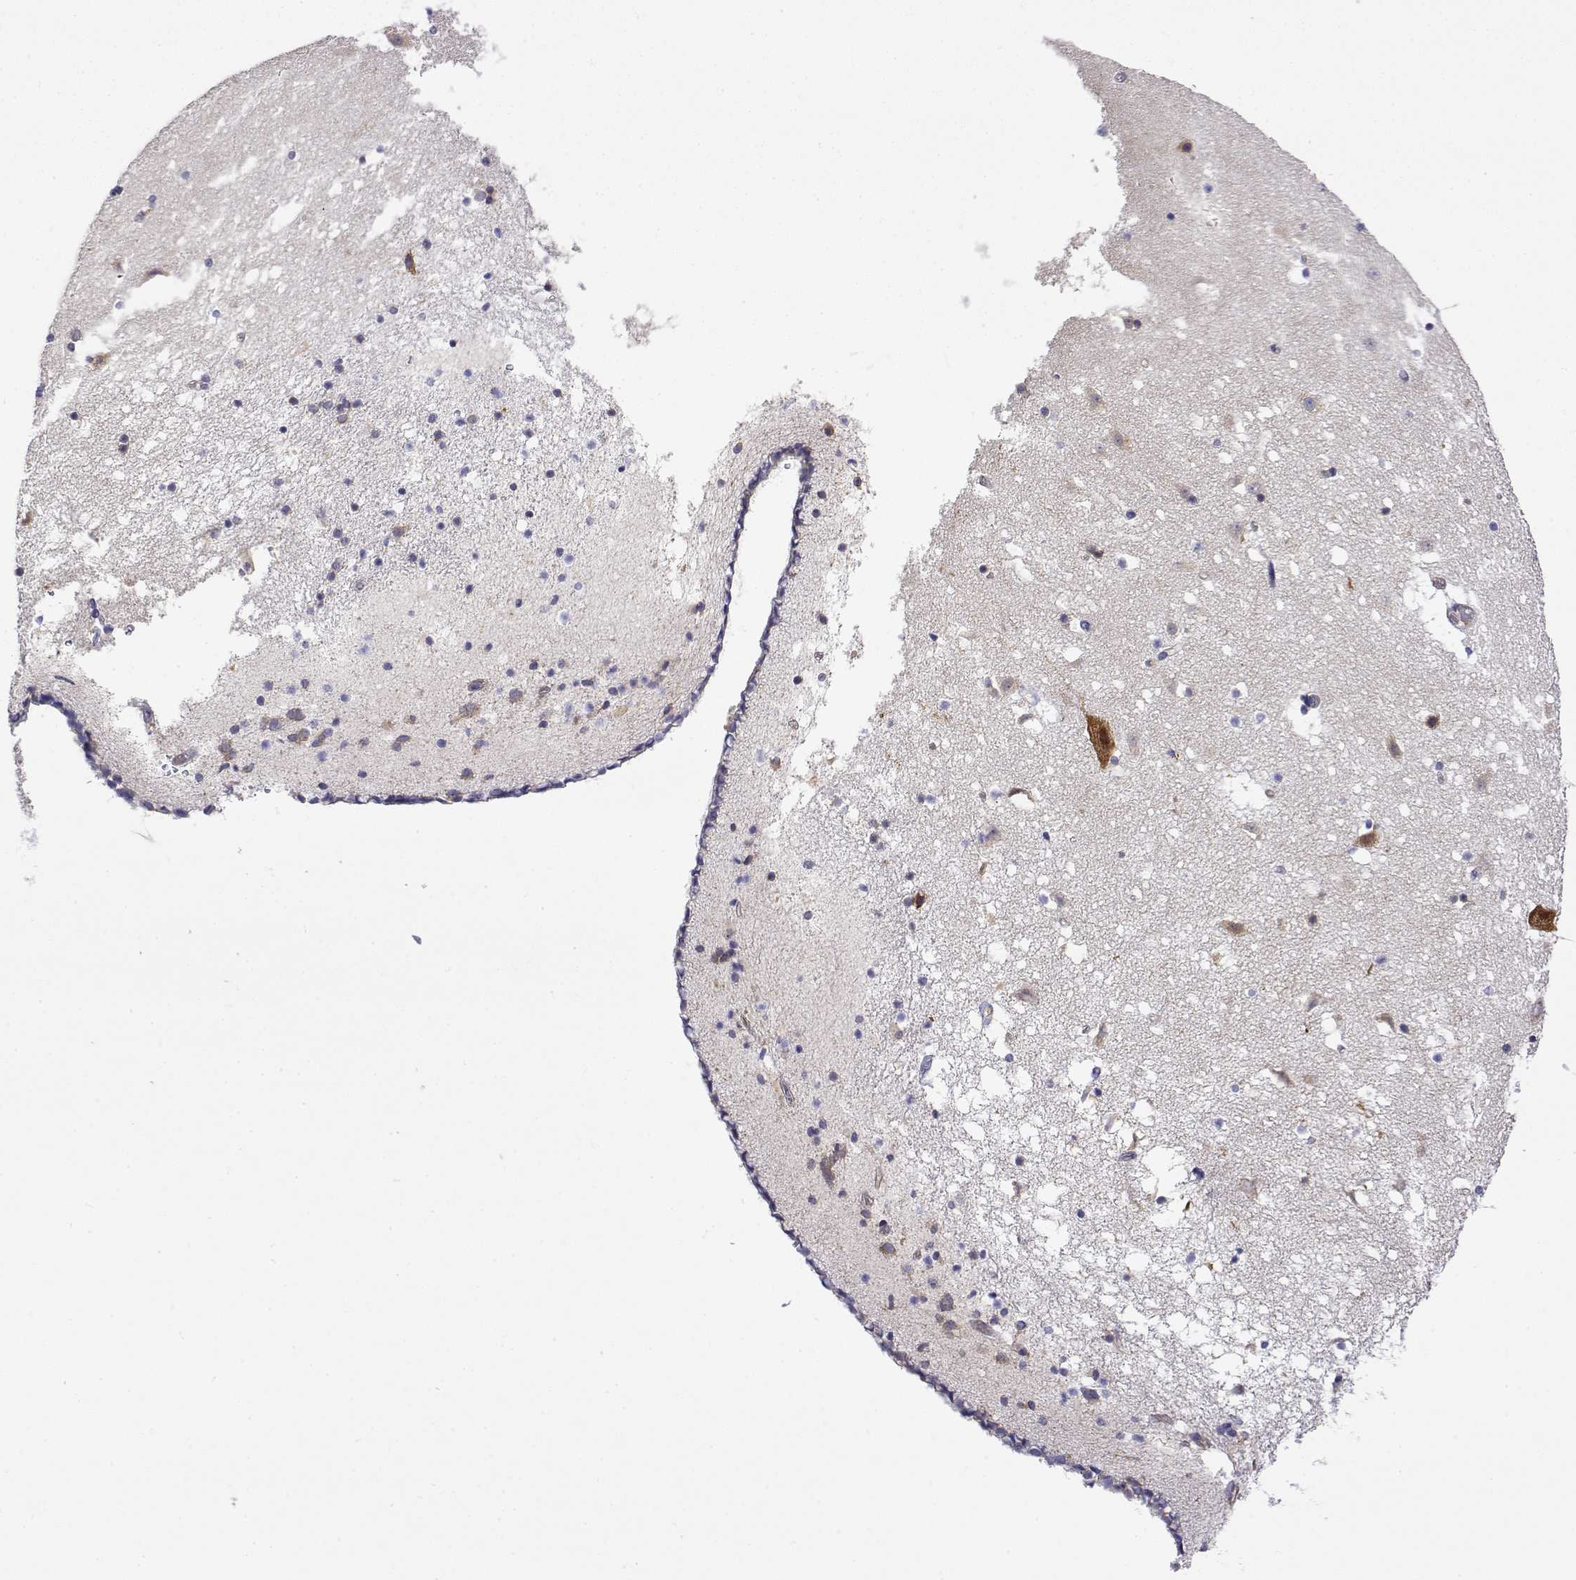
{"staining": {"intensity": "weak", "quantity": "<25%", "location": "cytoplasmic/membranous"}, "tissue": "caudate", "cell_type": "Glial cells", "image_type": "normal", "snomed": [{"axis": "morphology", "description": "Normal tissue, NOS"}, {"axis": "topography", "description": "Lateral ventricle wall"}], "caption": "This is an IHC micrograph of benign human caudate. There is no positivity in glial cells.", "gene": "EEF1G", "patient": {"sex": "female", "age": 42}}